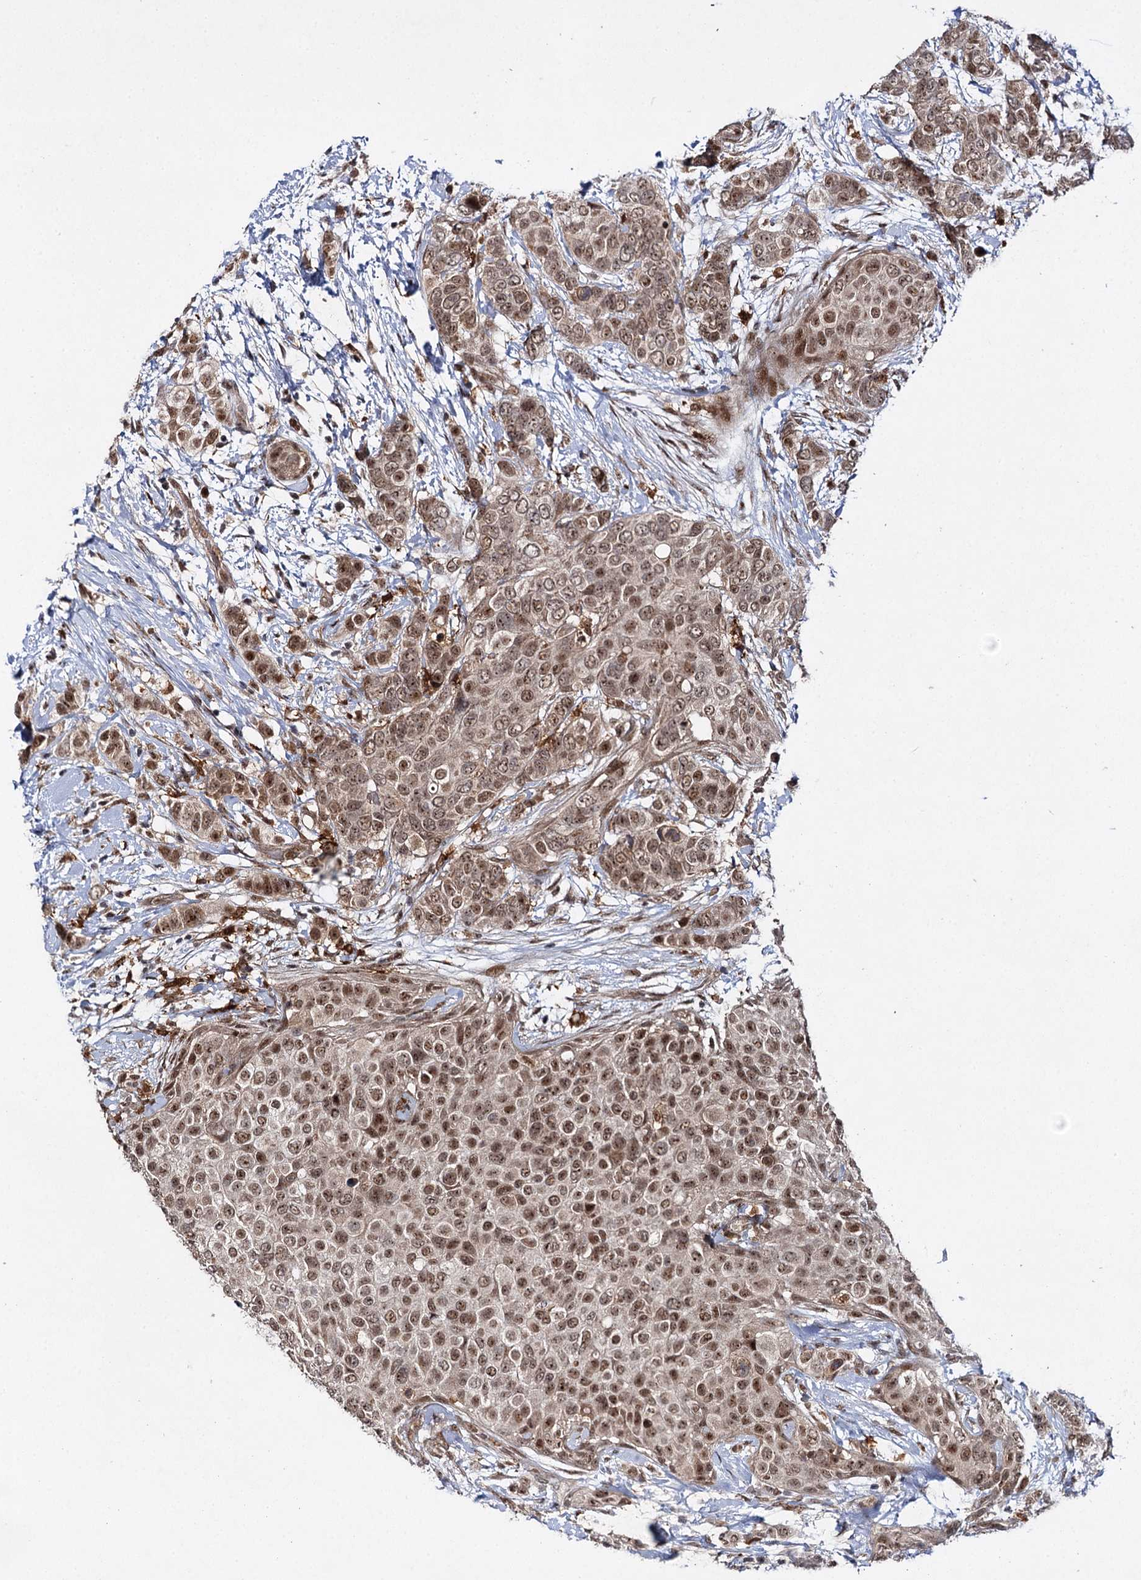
{"staining": {"intensity": "moderate", "quantity": ">75%", "location": "nuclear"}, "tissue": "breast cancer", "cell_type": "Tumor cells", "image_type": "cancer", "snomed": [{"axis": "morphology", "description": "Lobular carcinoma"}, {"axis": "topography", "description": "Breast"}], "caption": "This micrograph demonstrates lobular carcinoma (breast) stained with immunohistochemistry (IHC) to label a protein in brown. The nuclear of tumor cells show moderate positivity for the protein. Nuclei are counter-stained blue.", "gene": "BUD13", "patient": {"sex": "female", "age": 51}}